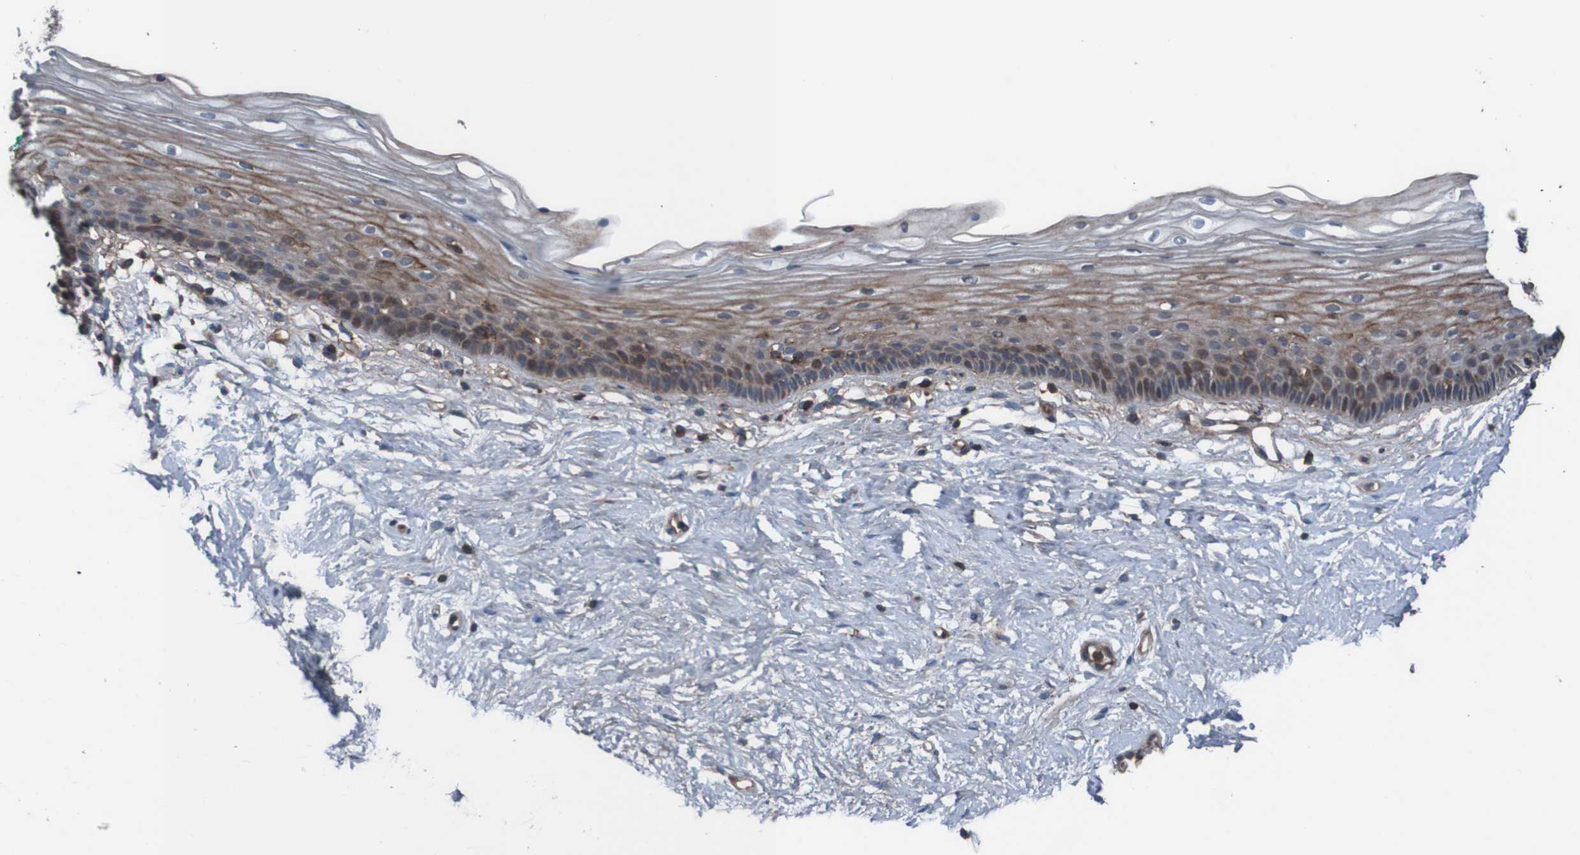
{"staining": {"intensity": "moderate", "quantity": ">75%", "location": "cytoplasmic/membranous,nuclear"}, "tissue": "vagina", "cell_type": "Squamous epithelial cells", "image_type": "normal", "snomed": [{"axis": "morphology", "description": "Normal tissue, NOS"}, {"axis": "topography", "description": "Vagina"}], "caption": "An immunohistochemistry (IHC) histopathology image of benign tissue is shown. Protein staining in brown highlights moderate cytoplasmic/membranous,nuclear positivity in vagina within squamous epithelial cells. (DAB = brown stain, brightfield microscopy at high magnification).", "gene": "PDGFB", "patient": {"sex": "female", "age": 44}}